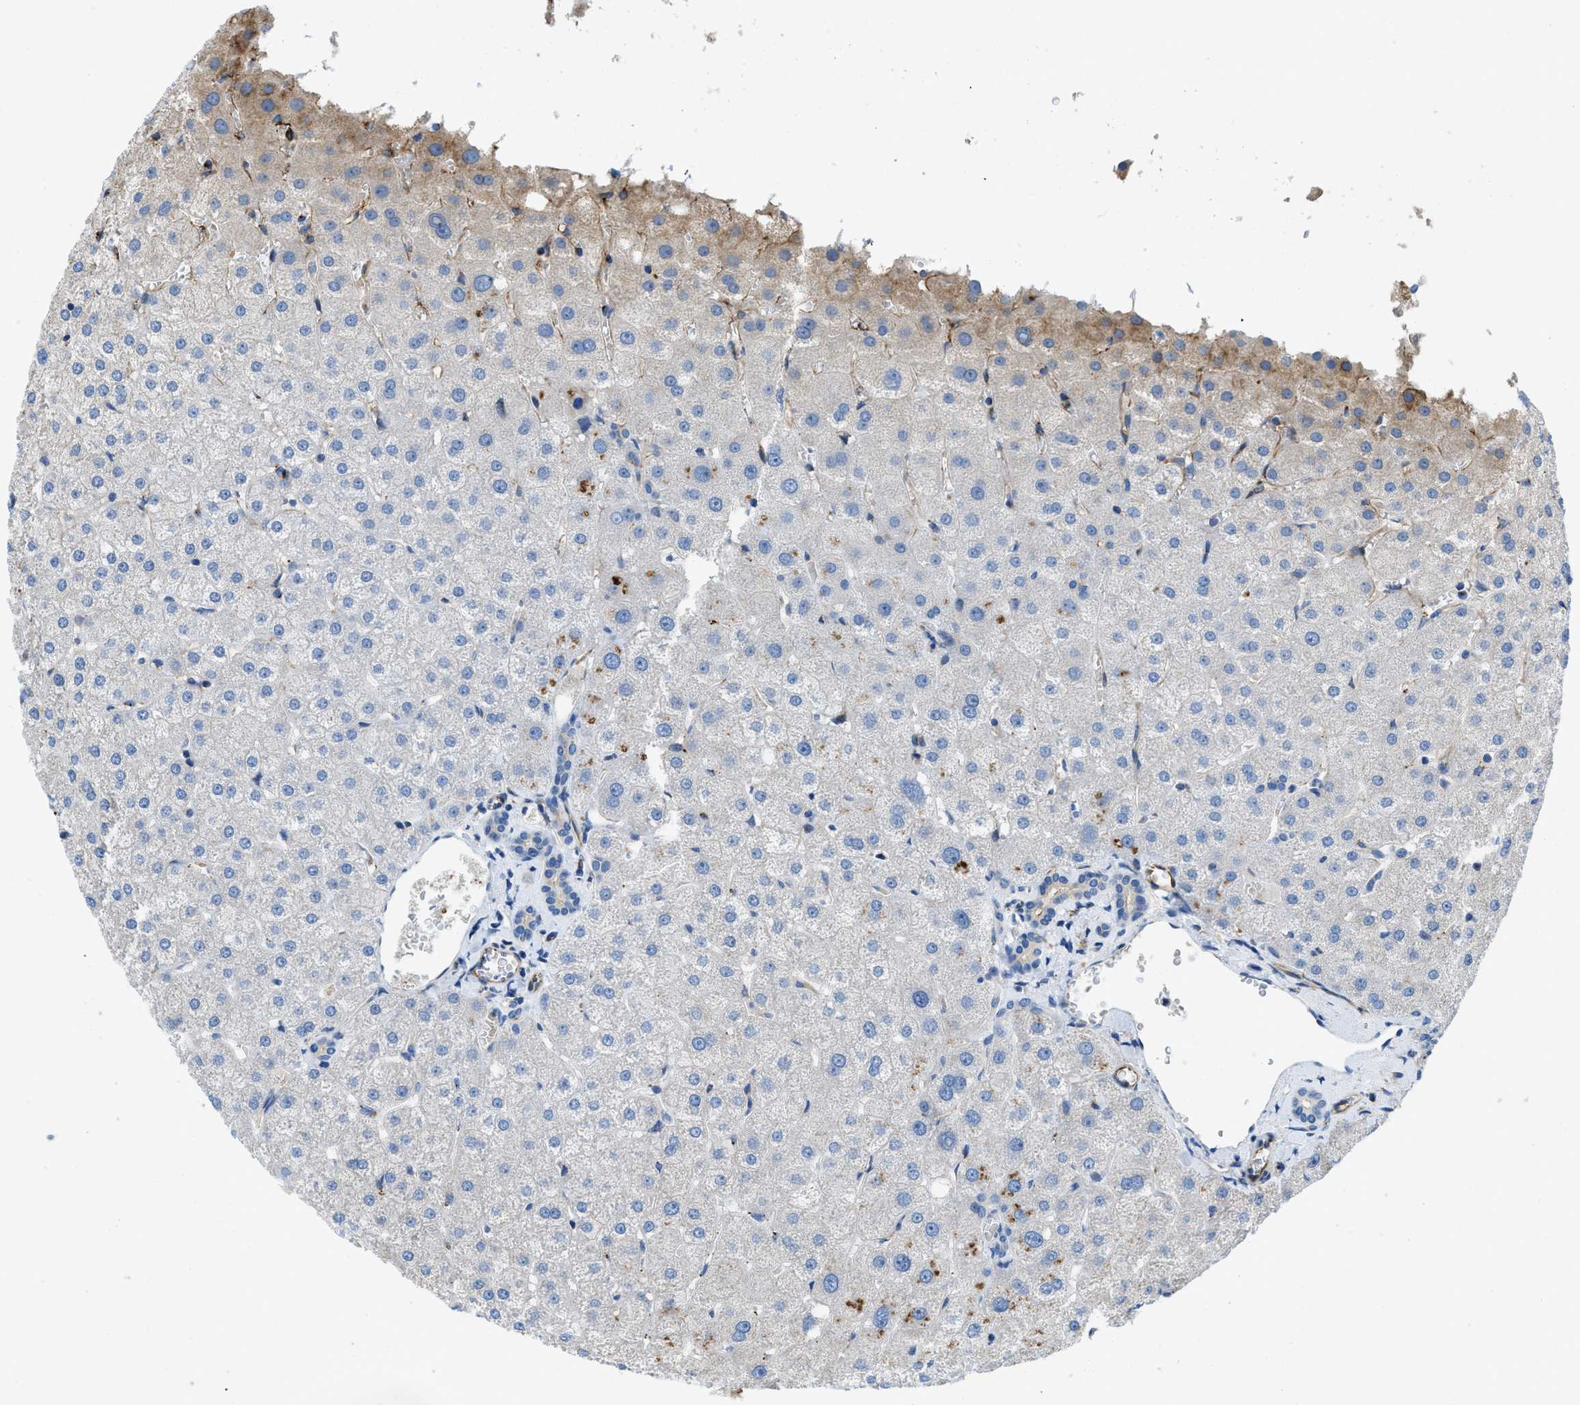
{"staining": {"intensity": "negative", "quantity": "none", "location": "none"}, "tissue": "liver", "cell_type": "Cholangiocytes", "image_type": "normal", "snomed": [{"axis": "morphology", "description": "Normal tissue, NOS"}, {"axis": "topography", "description": "Liver"}], "caption": "IHC of unremarkable human liver exhibits no positivity in cholangiocytes. (DAB (3,3'-diaminobenzidine) IHC with hematoxylin counter stain).", "gene": "TMEM248", "patient": {"sex": "male", "age": 73}}